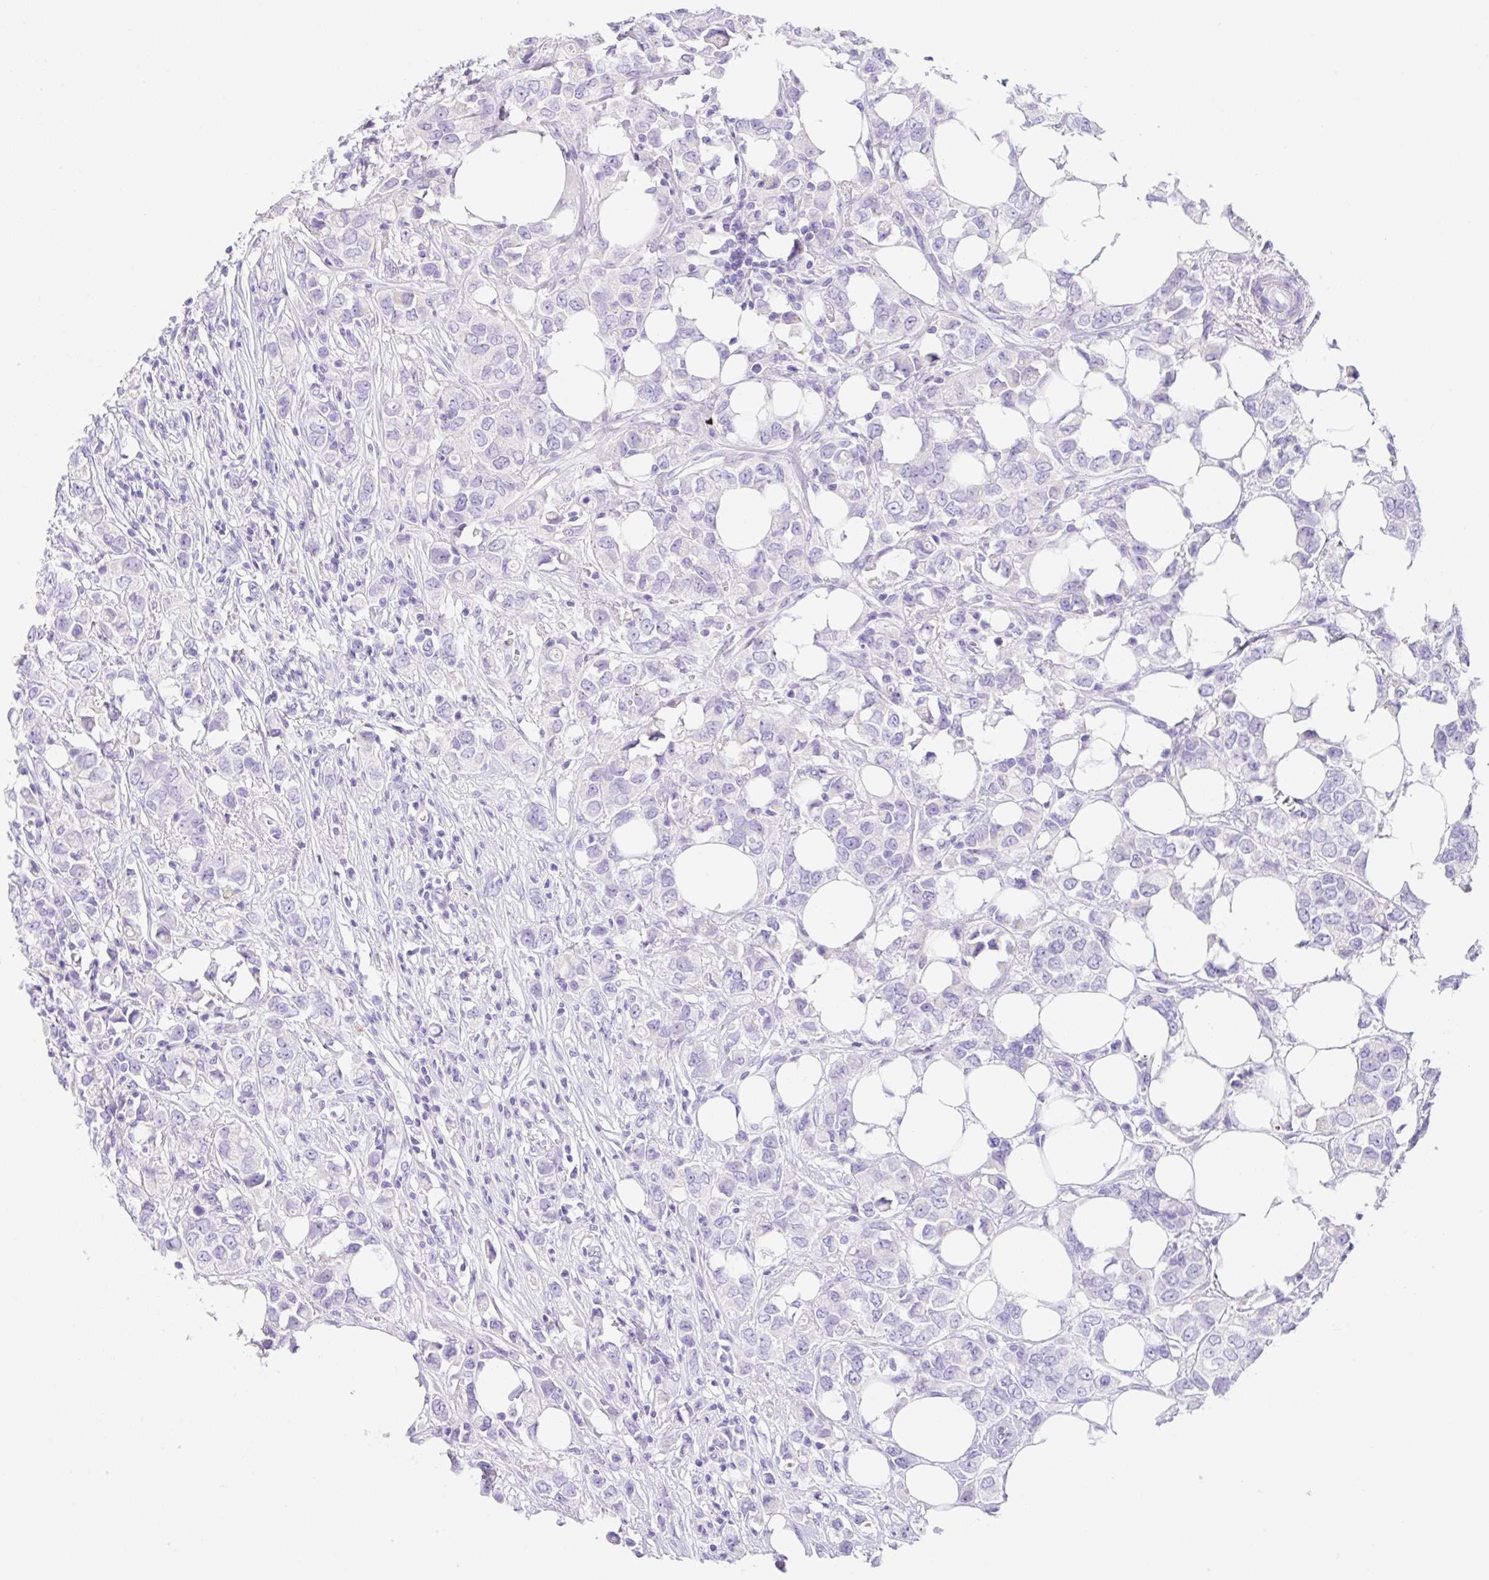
{"staining": {"intensity": "negative", "quantity": "none", "location": "none"}, "tissue": "breast cancer", "cell_type": "Tumor cells", "image_type": "cancer", "snomed": [{"axis": "morphology", "description": "Lobular carcinoma"}, {"axis": "topography", "description": "Breast"}], "caption": "This is a histopathology image of immunohistochemistry (IHC) staining of lobular carcinoma (breast), which shows no expression in tumor cells.", "gene": "KLK8", "patient": {"sex": "female", "age": 91}}